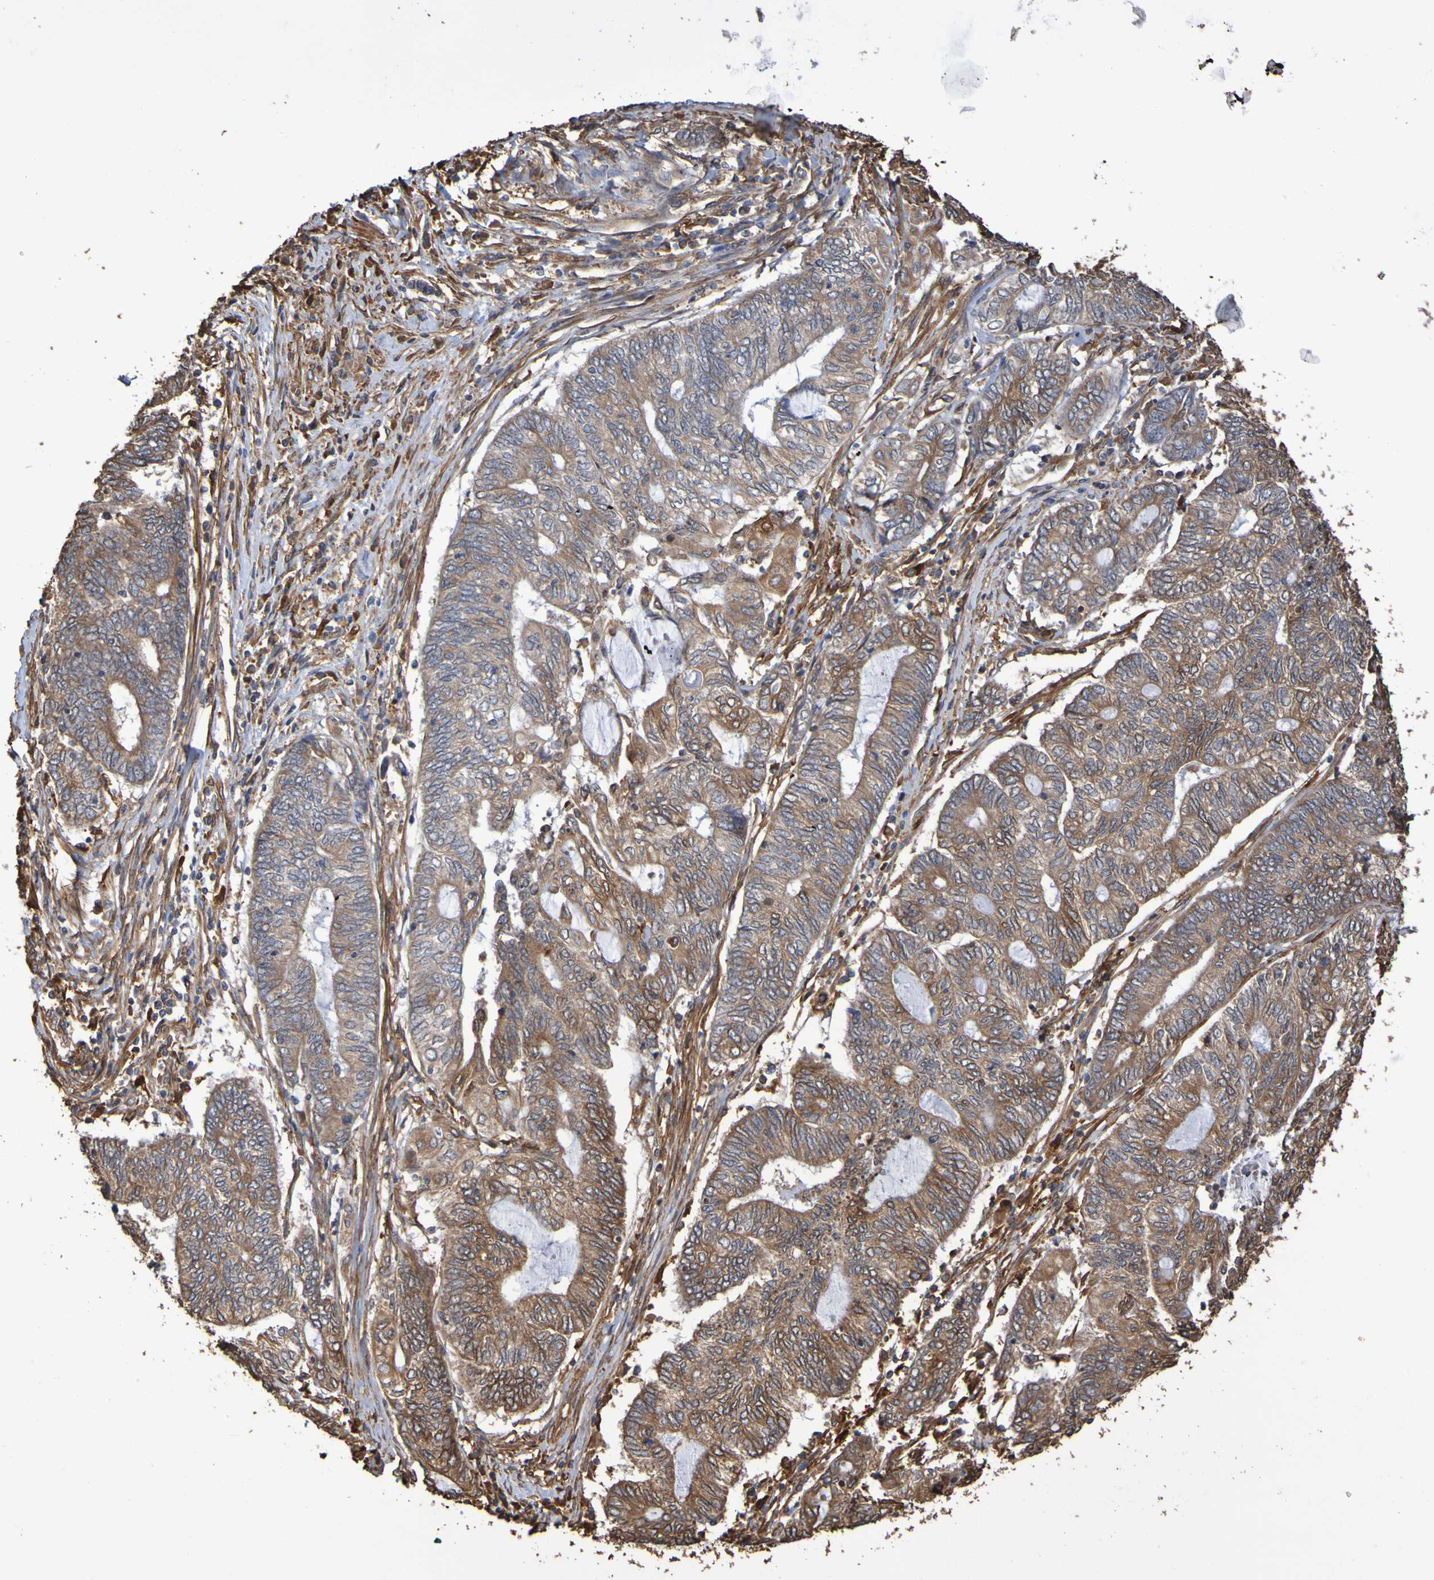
{"staining": {"intensity": "weak", "quantity": ">75%", "location": "cytoplasmic/membranous"}, "tissue": "endometrial cancer", "cell_type": "Tumor cells", "image_type": "cancer", "snomed": [{"axis": "morphology", "description": "Adenocarcinoma, NOS"}, {"axis": "topography", "description": "Uterus"}, {"axis": "topography", "description": "Endometrium"}], "caption": "Immunohistochemical staining of endometrial cancer (adenocarcinoma) exhibits weak cytoplasmic/membranous protein staining in approximately >75% of tumor cells. (Brightfield microscopy of DAB IHC at high magnification).", "gene": "RAB11A", "patient": {"sex": "female", "age": 70}}